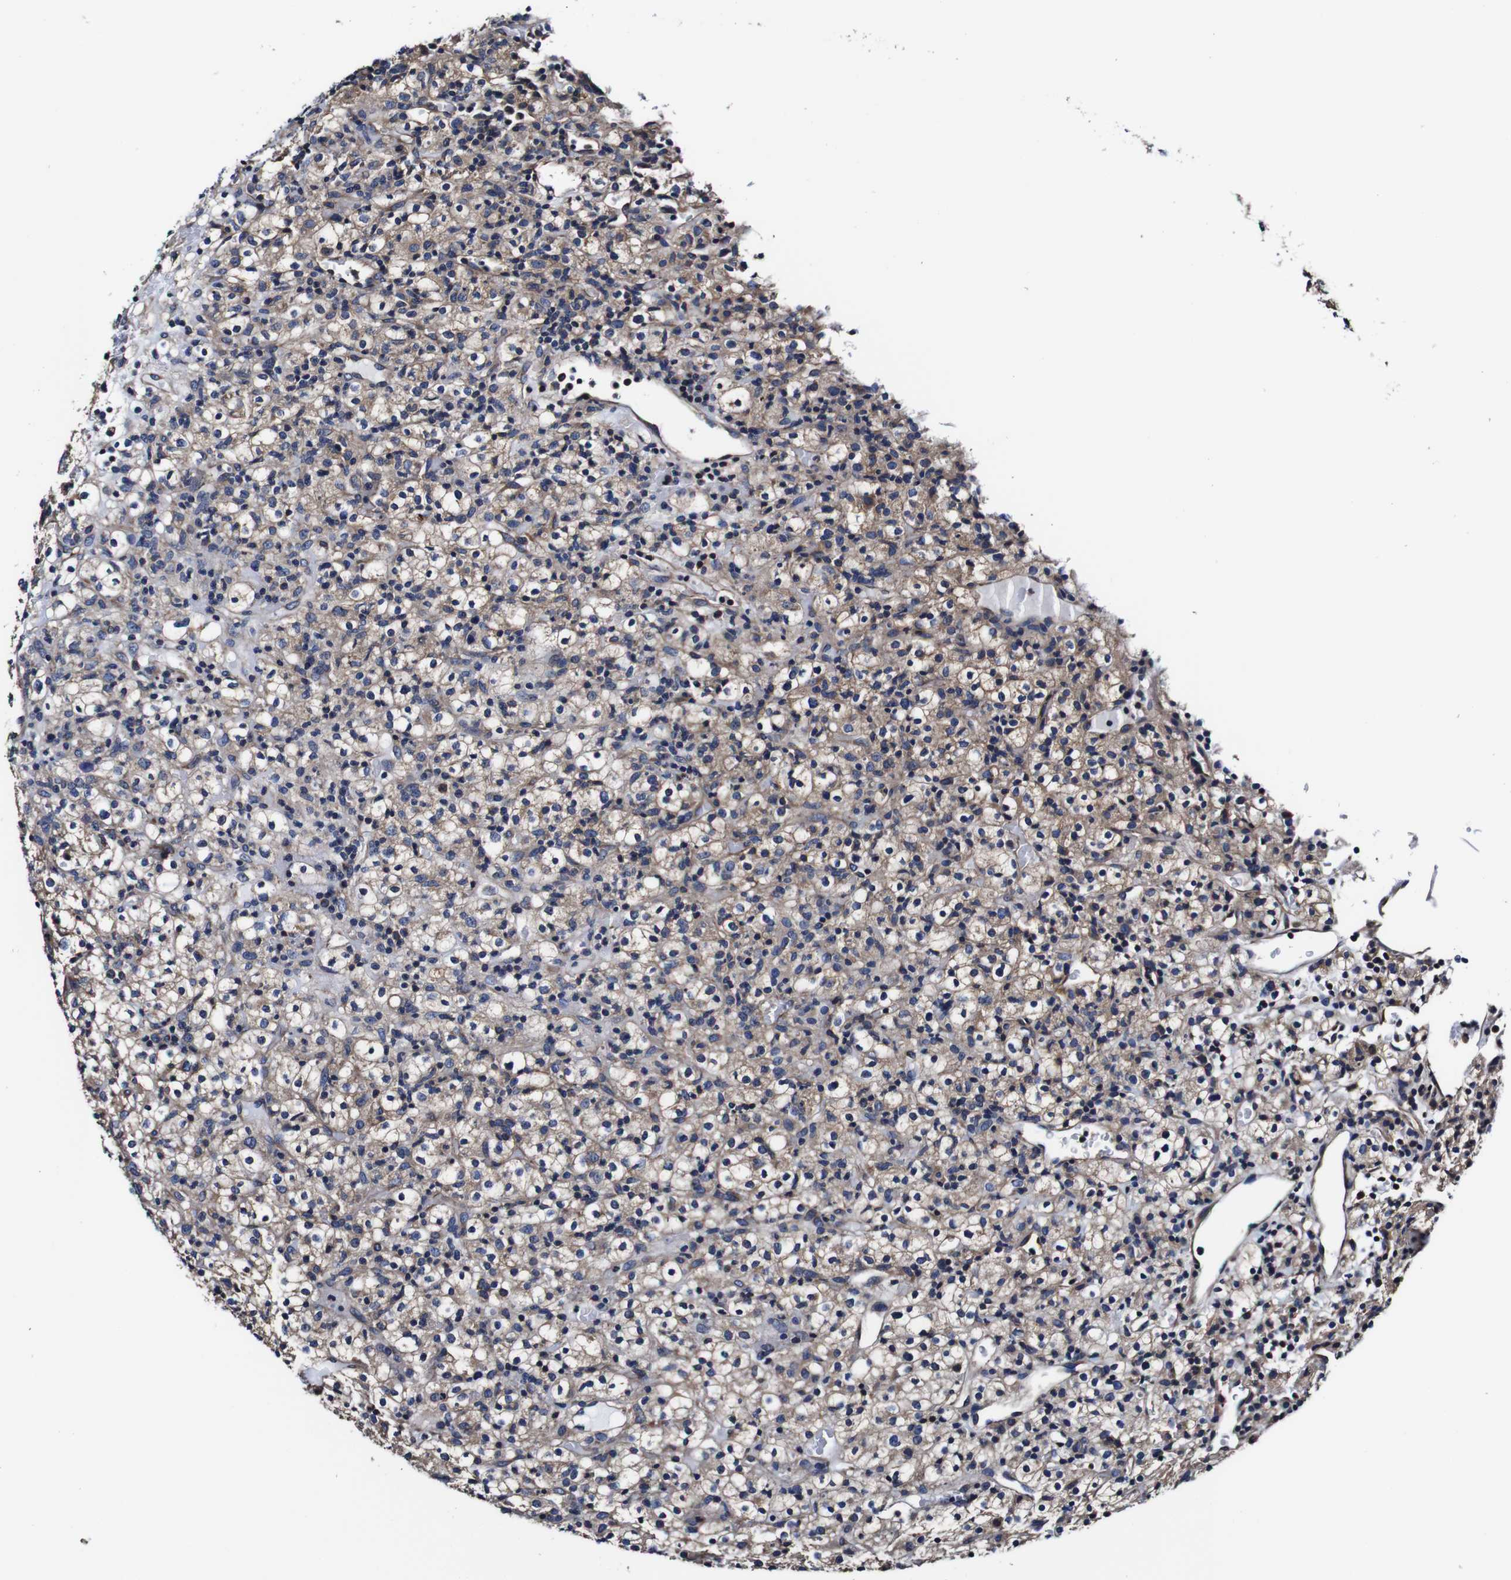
{"staining": {"intensity": "weak", "quantity": ">75%", "location": "cytoplasmic/membranous"}, "tissue": "renal cancer", "cell_type": "Tumor cells", "image_type": "cancer", "snomed": [{"axis": "morphology", "description": "Normal tissue, NOS"}, {"axis": "morphology", "description": "Adenocarcinoma, NOS"}, {"axis": "topography", "description": "Kidney"}], "caption": "Brown immunohistochemical staining in human renal cancer (adenocarcinoma) reveals weak cytoplasmic/membranous staining in approximately >75% of tumor cells. Nuclei are stained in blue.", "gene": "PDCD6IP", "patient": {"sex": "female", "age": 72}}